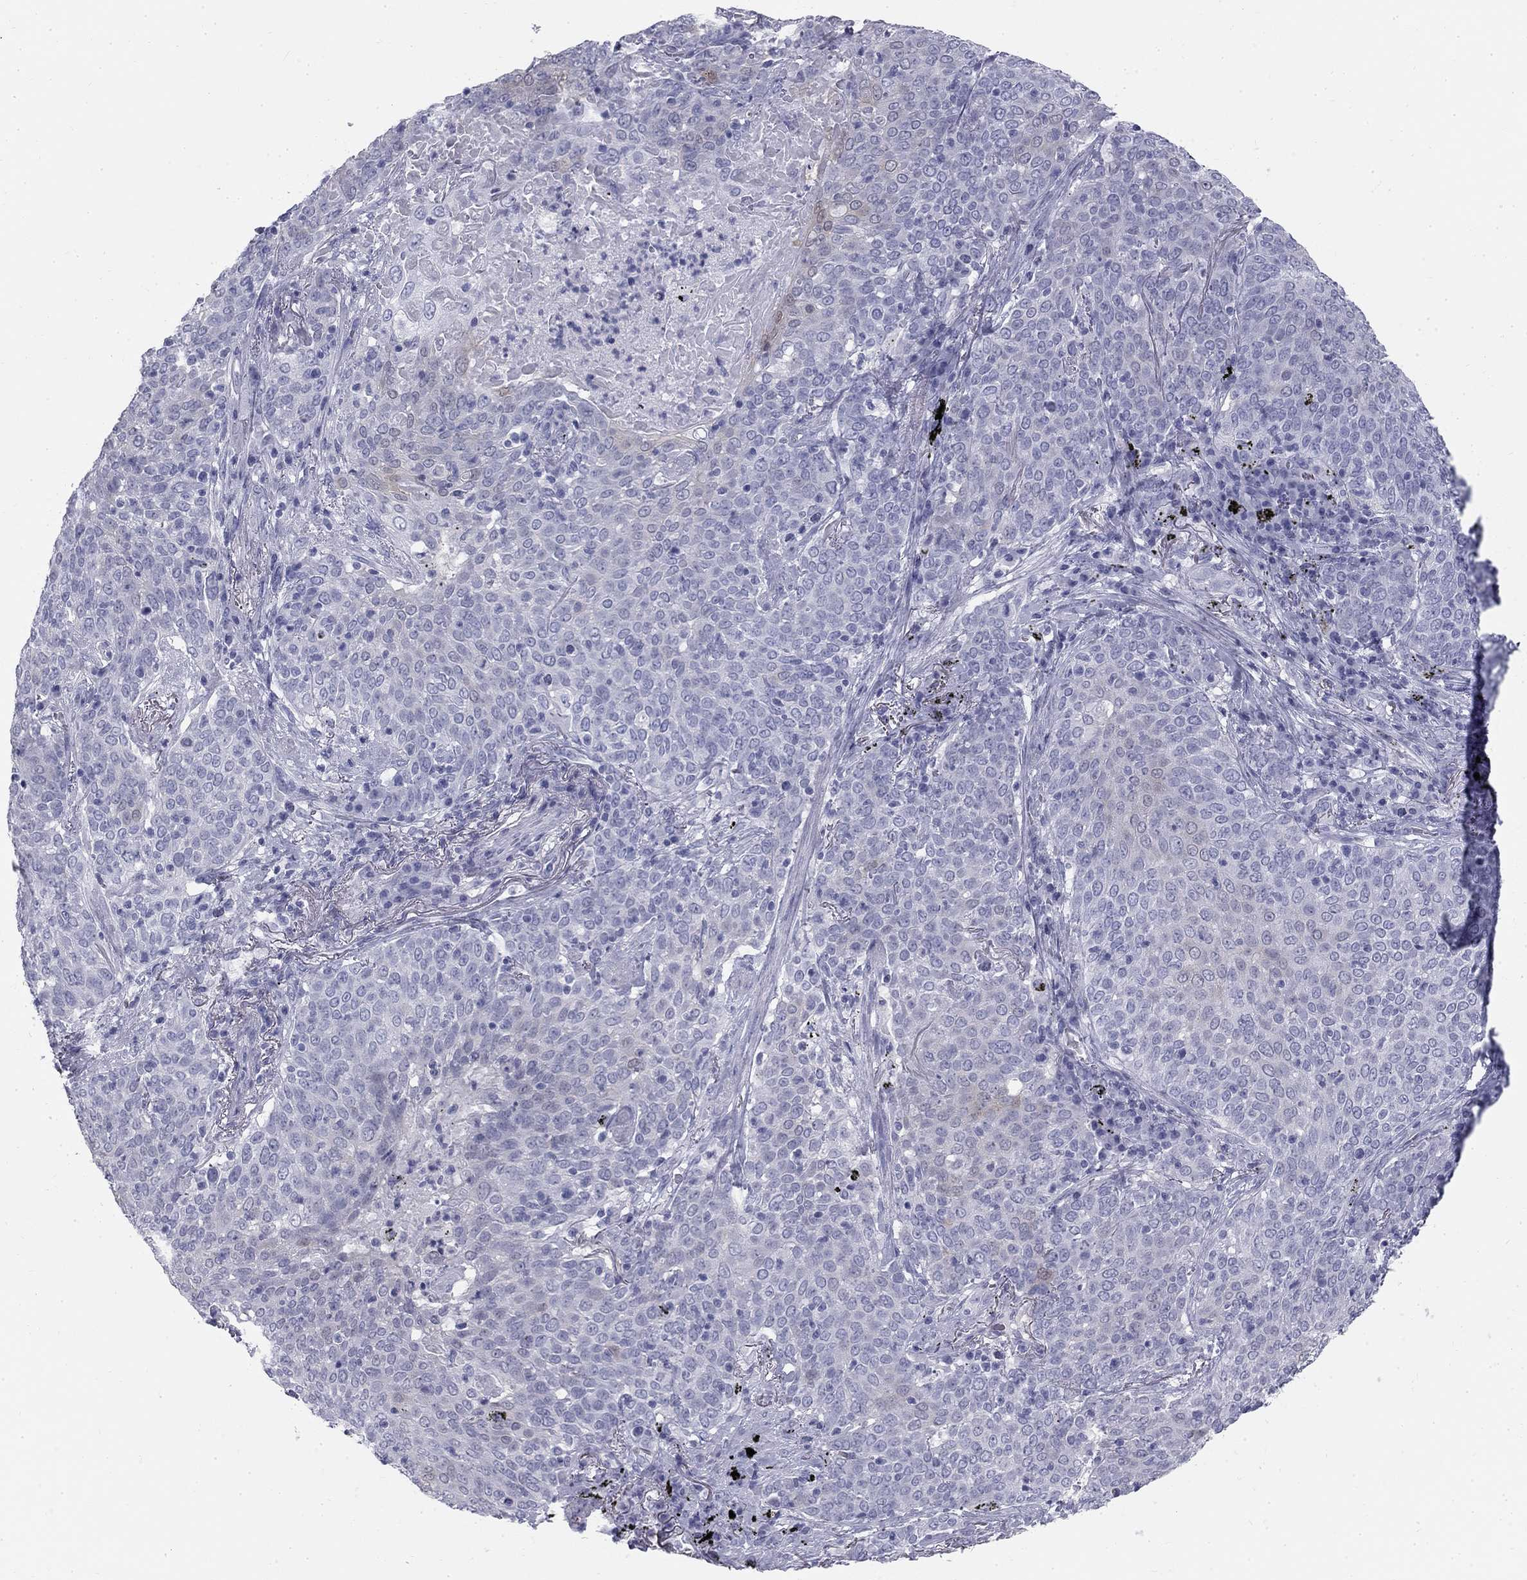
{"staining": {"intensity": "negative", "quantity": "none", "location": "none"}, "tissue": "lung cancer", "cell_type": "Tumor cells", "image_type": "cancer", "snomed": [{"axis": "morphology", "description": "Squamous cell carcinoma, NOS"}, {"axis": "topography", "description": "Lung"}], "caption": "A micrograph of squamous cell carcinoma (lung) stained for a protein demonstrates no brown staining in tumor cells.", "gene": "SULT2B1", "patient": {"sex": "male", "age": 82}}